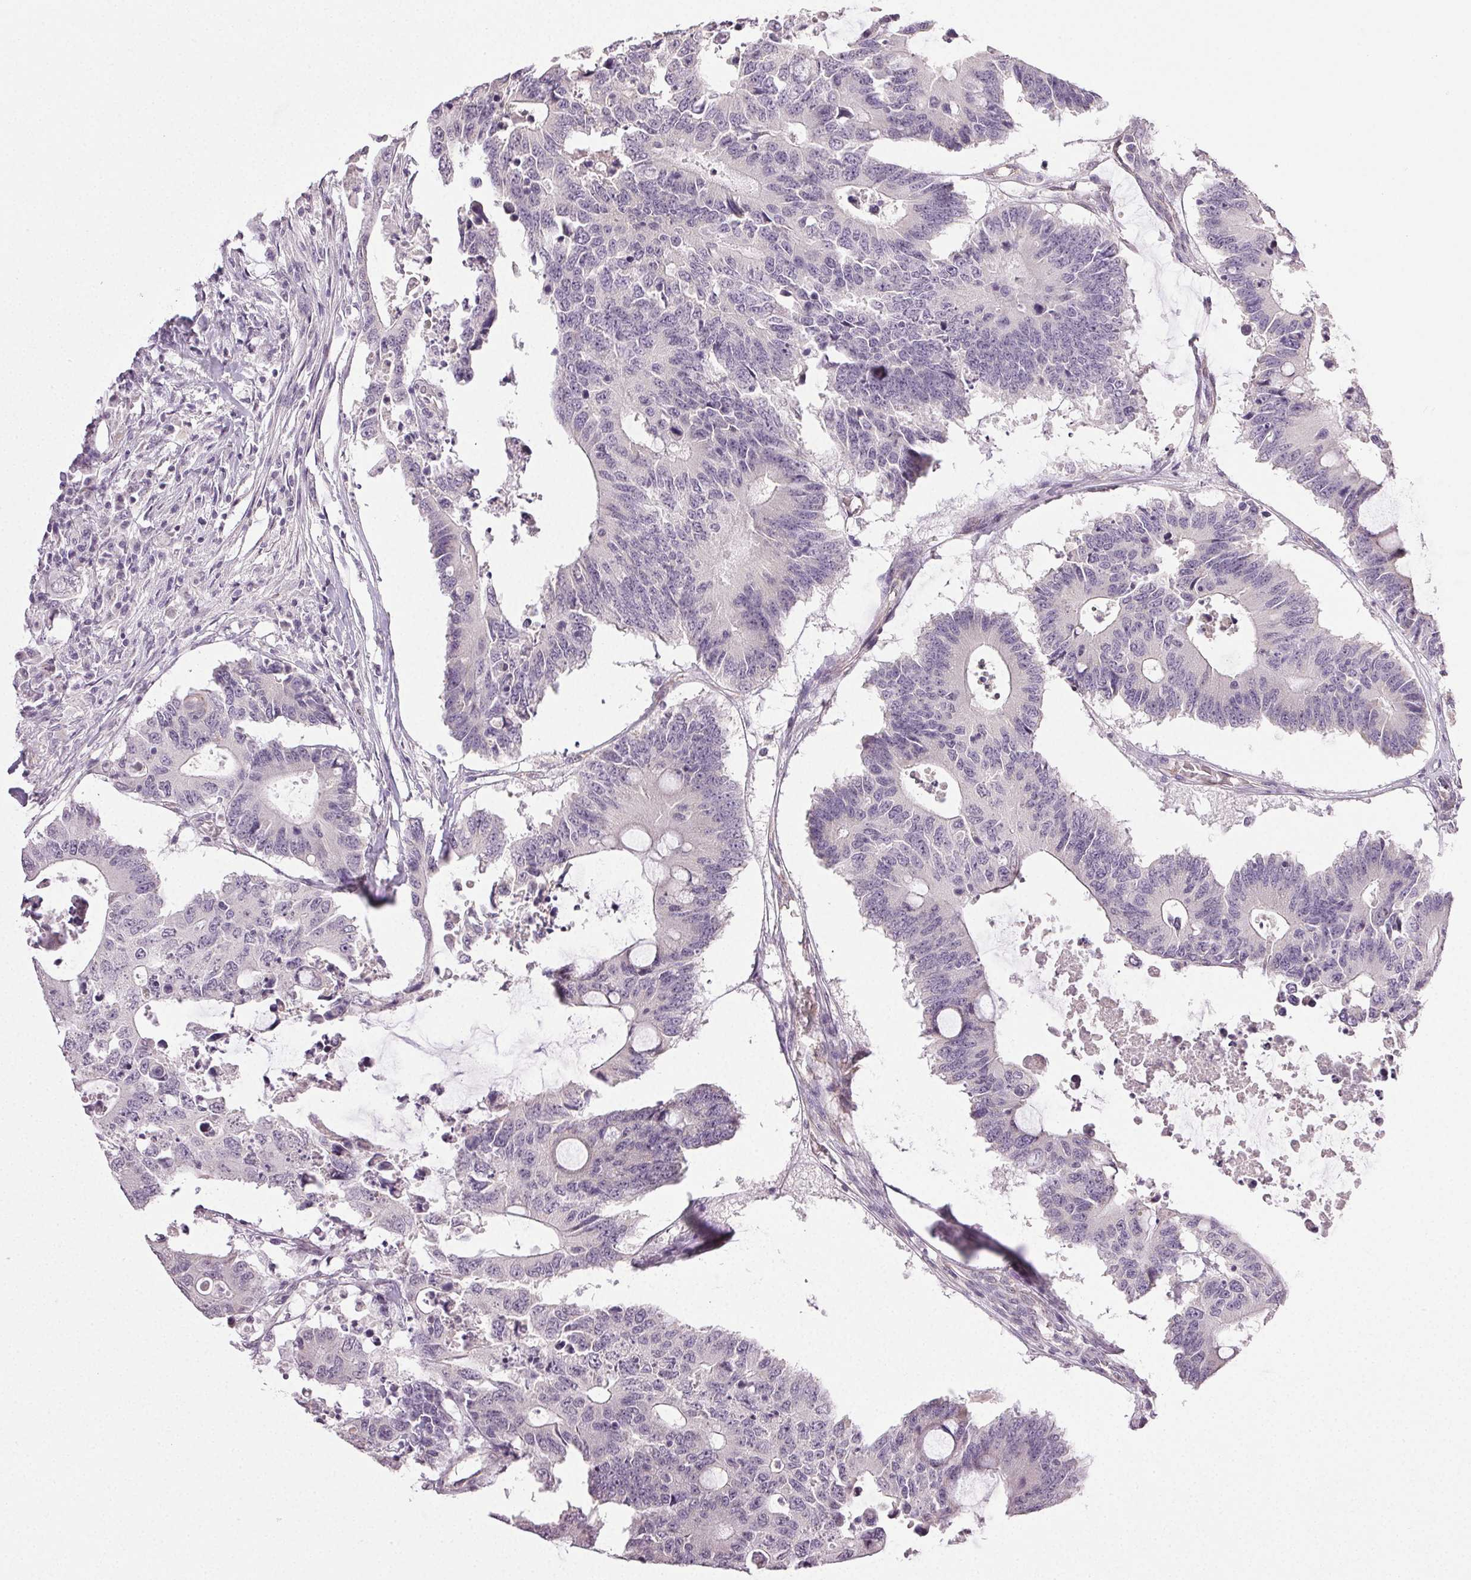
{"staining": {"intensity": "negative", "quantity": "none", "location": "none"}, "tissue": "colorectal cancer", "cell_type": "Tumor cells", "image_type": "cancer", "snomed": [{"axis": "morphology", "description": "Adenocarcinoma, NOS"}, {"axis": "topography", "description": "Colon"}], "caption": "This is an immunohistochemistry (IHC) micrograph of colorectal adenocarcinoma. There is no expression in tumor cells.", "gene": "PLCB1", "patient": {"sex": "male", "age": 71}}